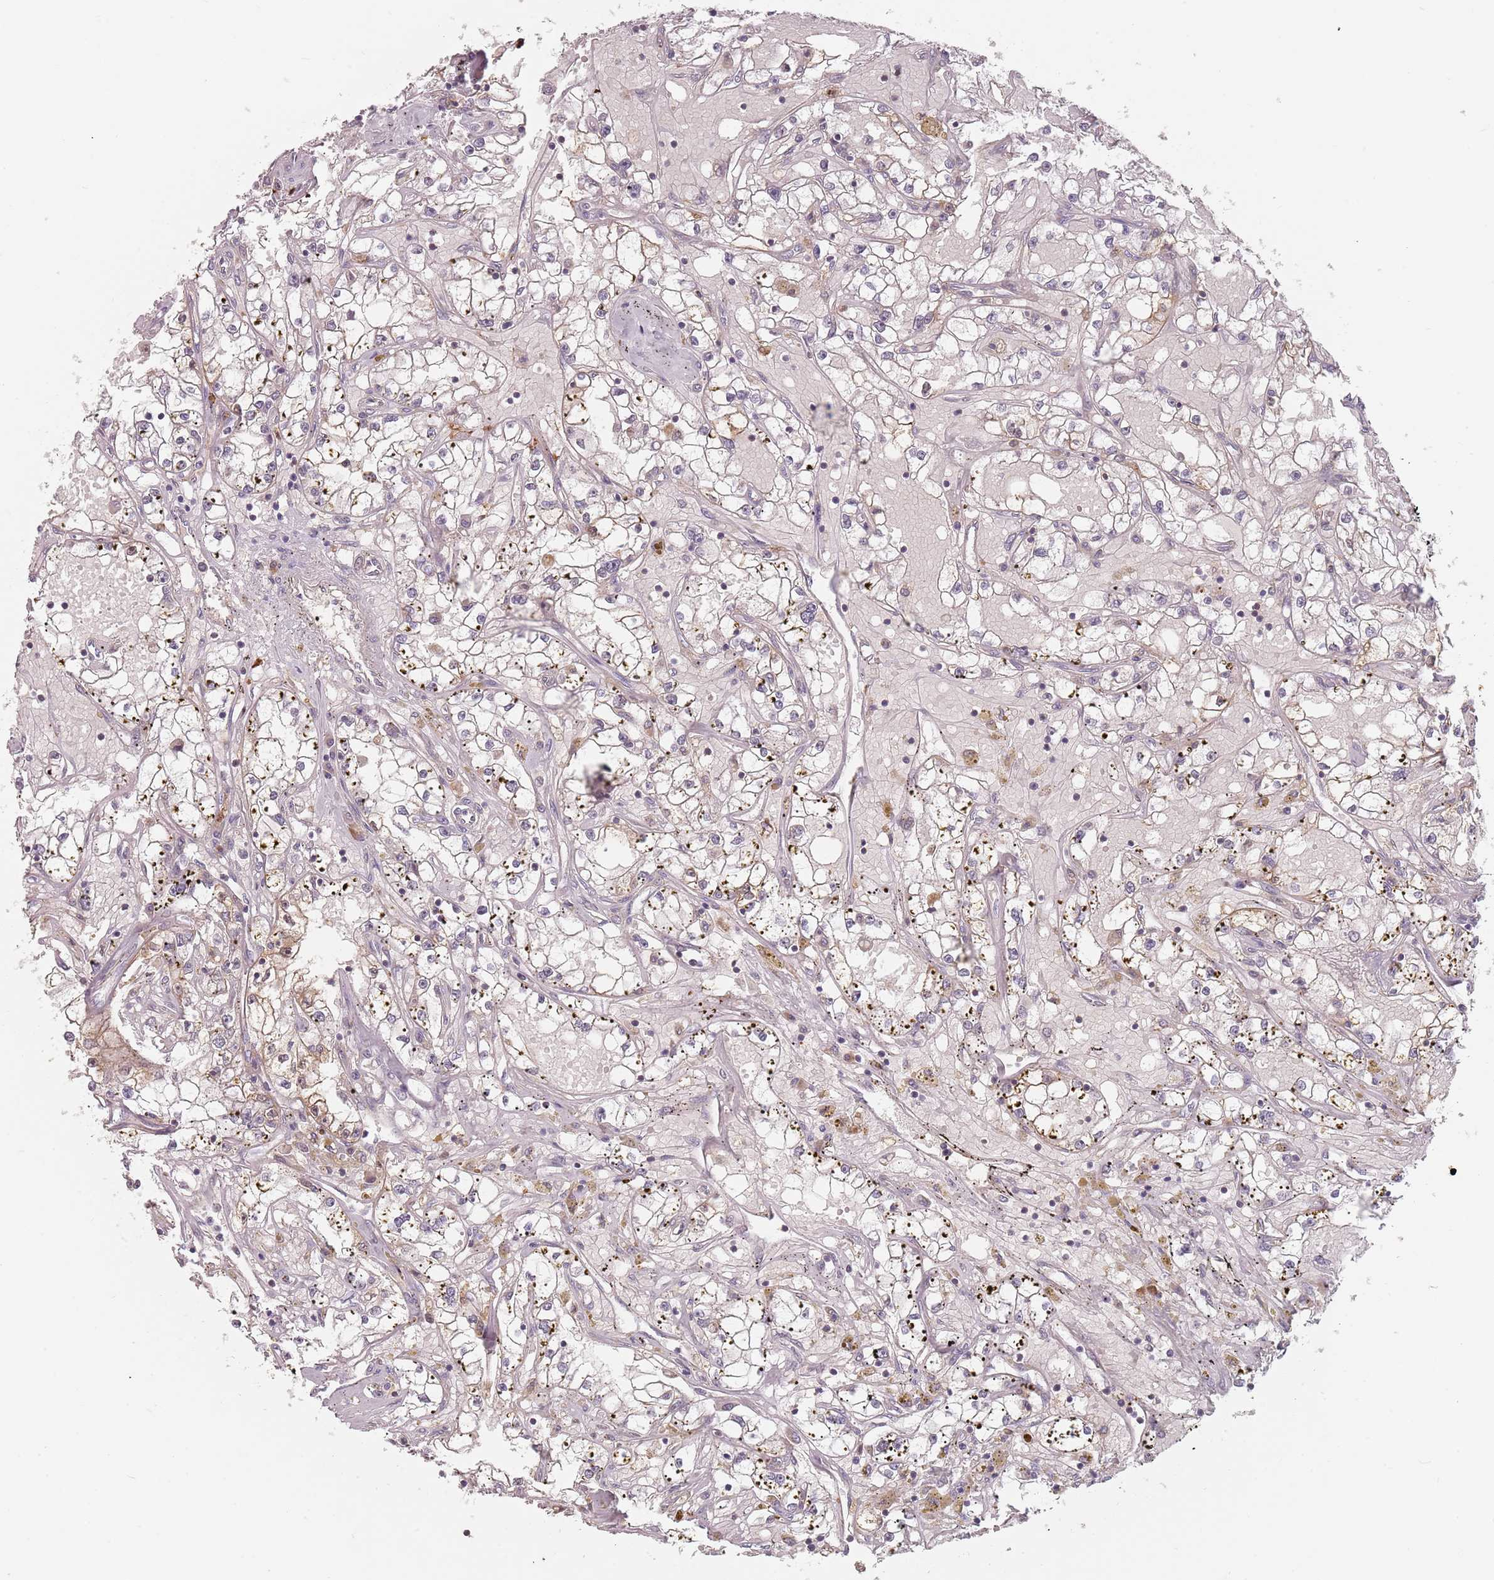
{"staining": {"intensity": "negative", "quantity": "none", "location": "none"}, "tissue": "renal cancer", "cell_type": "Tumor cells", "image_type": "cancer", "snomed": [{"axis": "morphology", "description": "Adenocarcinoma, NOS"}, {"axis": "topography", "description": "Kidney"}], "caption": "Renal adenocarcinoma was stained to show a protein in brown. There is no significant staining in tumor cells.", "gene": "NAXE", "patient": {"sex": "male", "age": 56}}